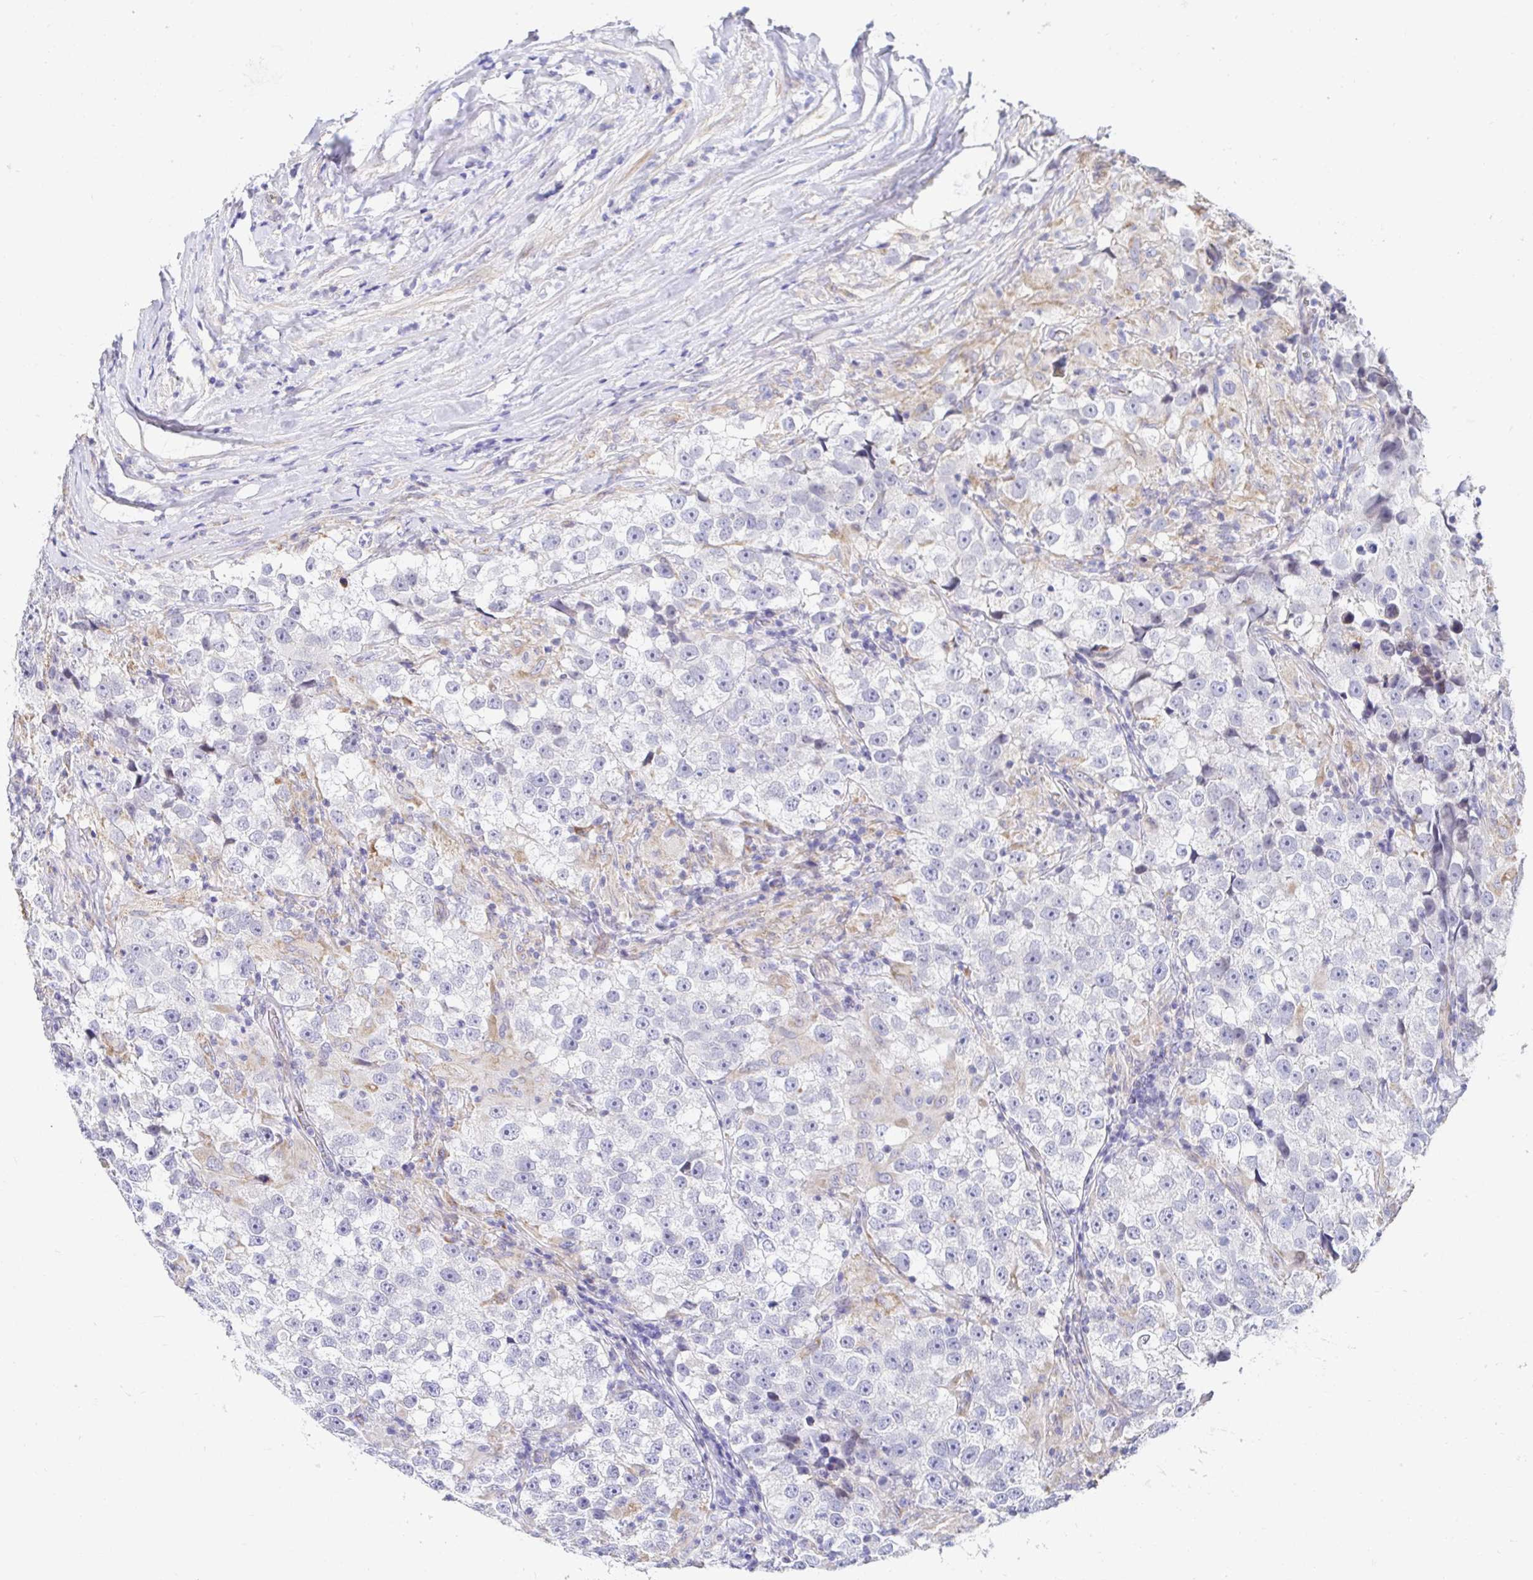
{"staining": {"intensity": "negative", "quantity": "none", "location": "none"}, "tissue": "testis cancer", "cell_type": "Tumor cells", "image_type": "cancer", "snomed": [{"axis": "morphology", "description": "Seminoma, NOS"}, {"axis": "topography", "description": "Testis"}], "caption": "This is an immunohistochemistry micrograph of human testis cancer (seminoma). There is no expression in tumor cells.", "gene": "AKAP14", "patient": {"sex": "male", "age": 46}}